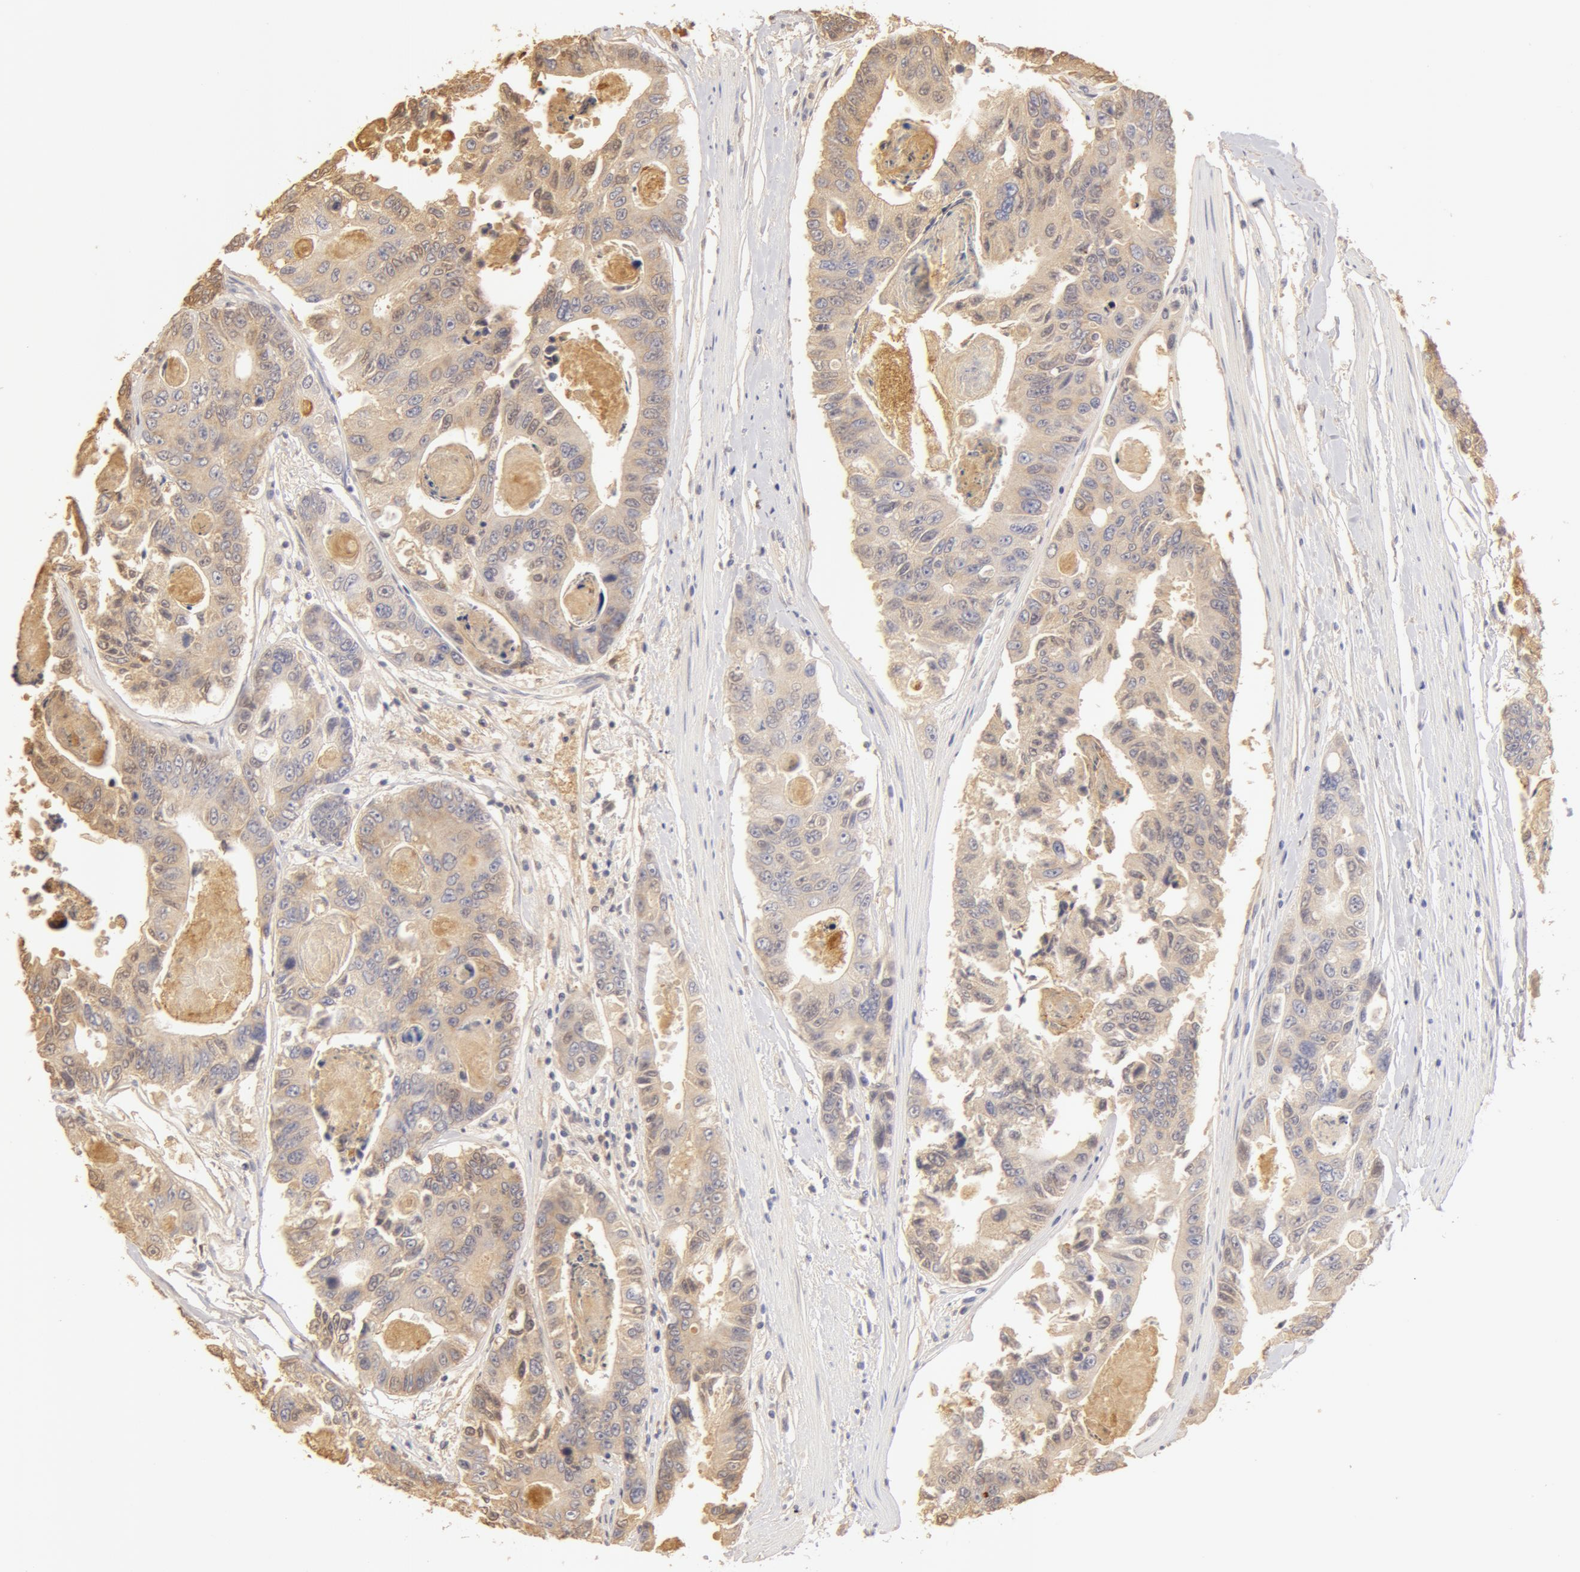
{"staining": {"intensity": "weak", "quantity": ">75%", "location": "cytoplasmic/membranous"}, "tissue": "colorectal cancer", "cell_type": "Tumor cells", "image_type": "cancer", "snomed": [{"axis": "morphology", "description": "Adenocarcinoma, NOS"}, {"axis": "topography", "description": "Colon"}], "caption": "Colorectal cancer (adenocarcinoma) tissue displays weak cytoplasmic/membranous staining in about >75% of tumor cells, visualized by immunohistochemistry. (IHC, brightfield microscopy, high magnification).", "gene": "TF", "patient": {"sex": "female", "age": 86}}